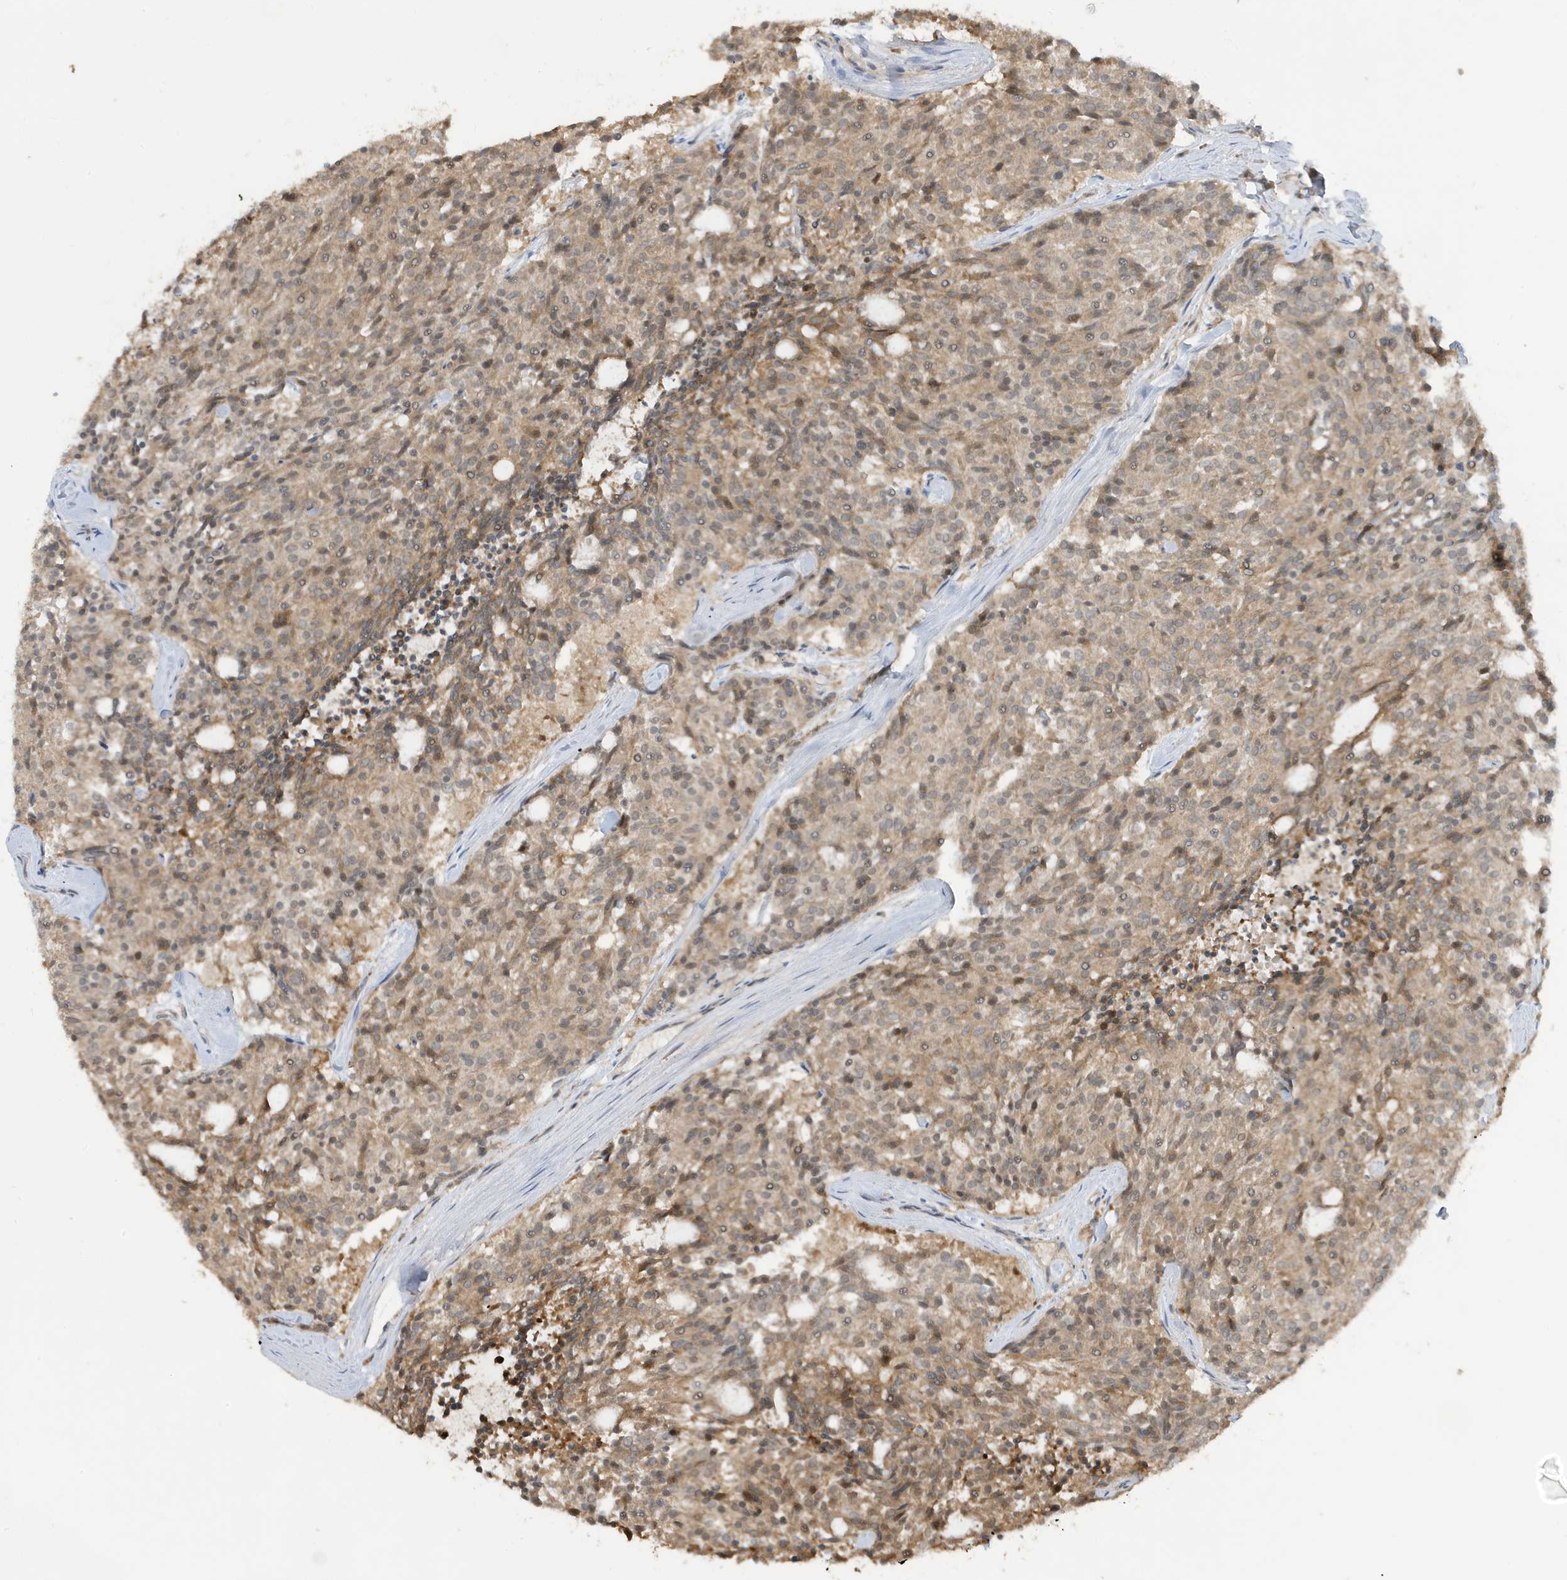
{"staining": {"intensity": "weak", "quantity": ">75%", "location": "cytoplasmic/membranous"}, "tissue": "carcinoid", "cell_type": "Tumor cells", "image_type": "cancer", "snomed": [{"axis": "morphology", "description": "Carcinoid, malignant, NOS"}, {"axis": "topography", "description": "Pancreas"}], "caption": "DAB (3,3'-diaminobenzidine) immunohistochemical staining of human carcinoid displays weak cytoplasmic/membranous protein expression in approximately >75% of tumor cells.", "gene": "PRRT3", "patient": {"sex": "female", "age": 54}}